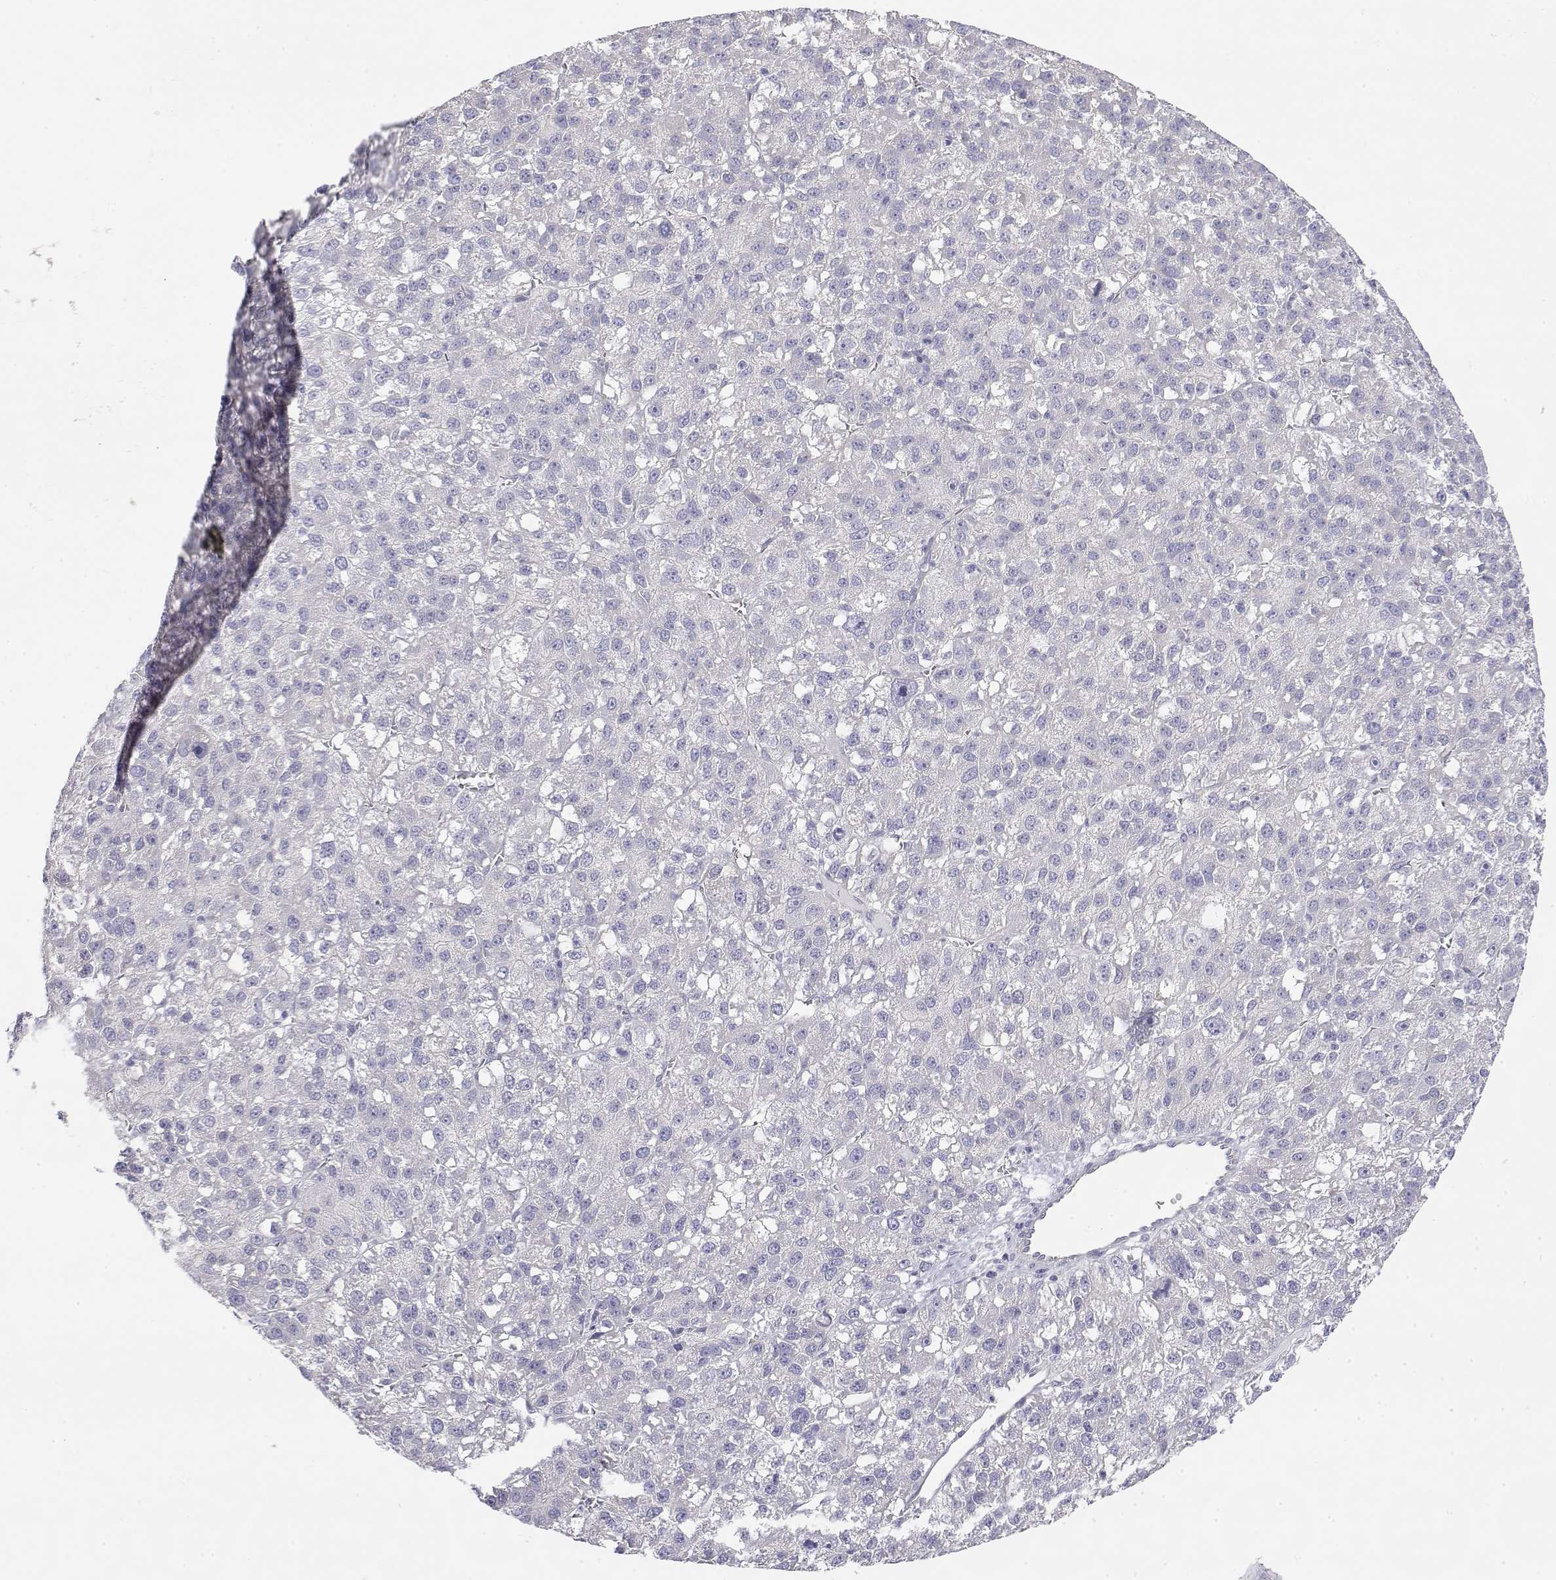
{"staining": {"intensity": "negative", "quantity": "none", "location": "none"}, "tissue": "liver cancer", "cell_type": "Tumor cells", "image_type": "cancer", "snomed": [{"axis": "morphology", "description": "Carcinoma, Hepatocellular, NOS"}, {"axis": "topography", "description": "Liver"}], "caption": "DAB (3,3'-diaminobenzidine) immunohistochemical staining of human liver cancer exhibits no significant staining in tumor cells.", "gene": "MISP", "patient": {"sex": "female", "age": 70}}